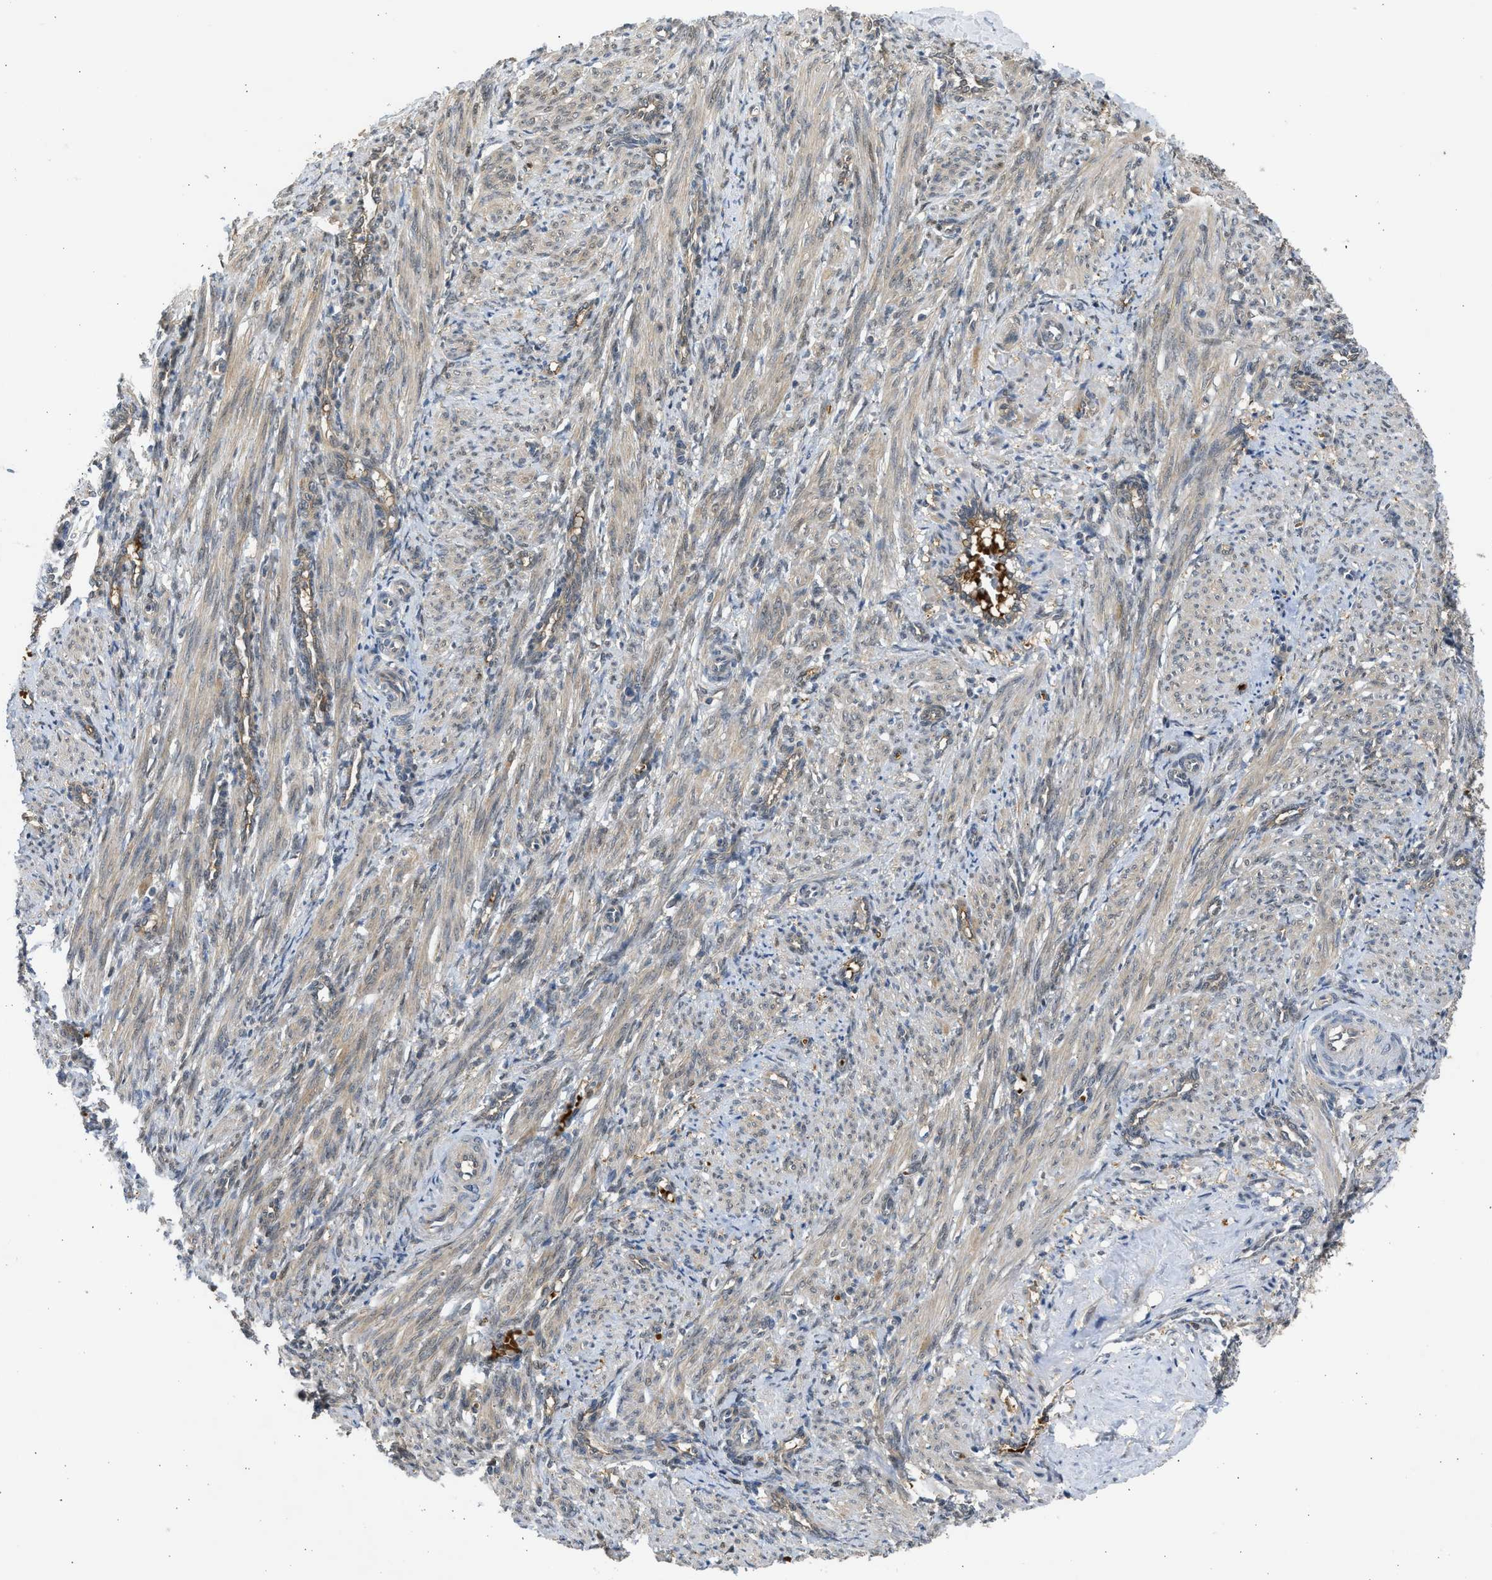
{"staining": {"intensity": "weak", "quantity": ">75%", "location": "cytoplasmic/membranous"}, "tissue": "smooth muscle", "cell_type": "Smooth muscle cells", "image_type": "normal", "snomed": [{"axis": "morphology", "description": "Normal tissue, NOS"}, {"axis": "topography", "description": "Endometrium"}], "caption": "IHC of normal smooth muscle demonstrates low levels of weak cytoplasmic/membranous staining in approximately >75% of smooth muscle cells. Immunohistochemistry stains the protein in brown and the nuclei are stained blue.", "gene": "MAPK7", "patient": {"sex": "female", "age": 33}}